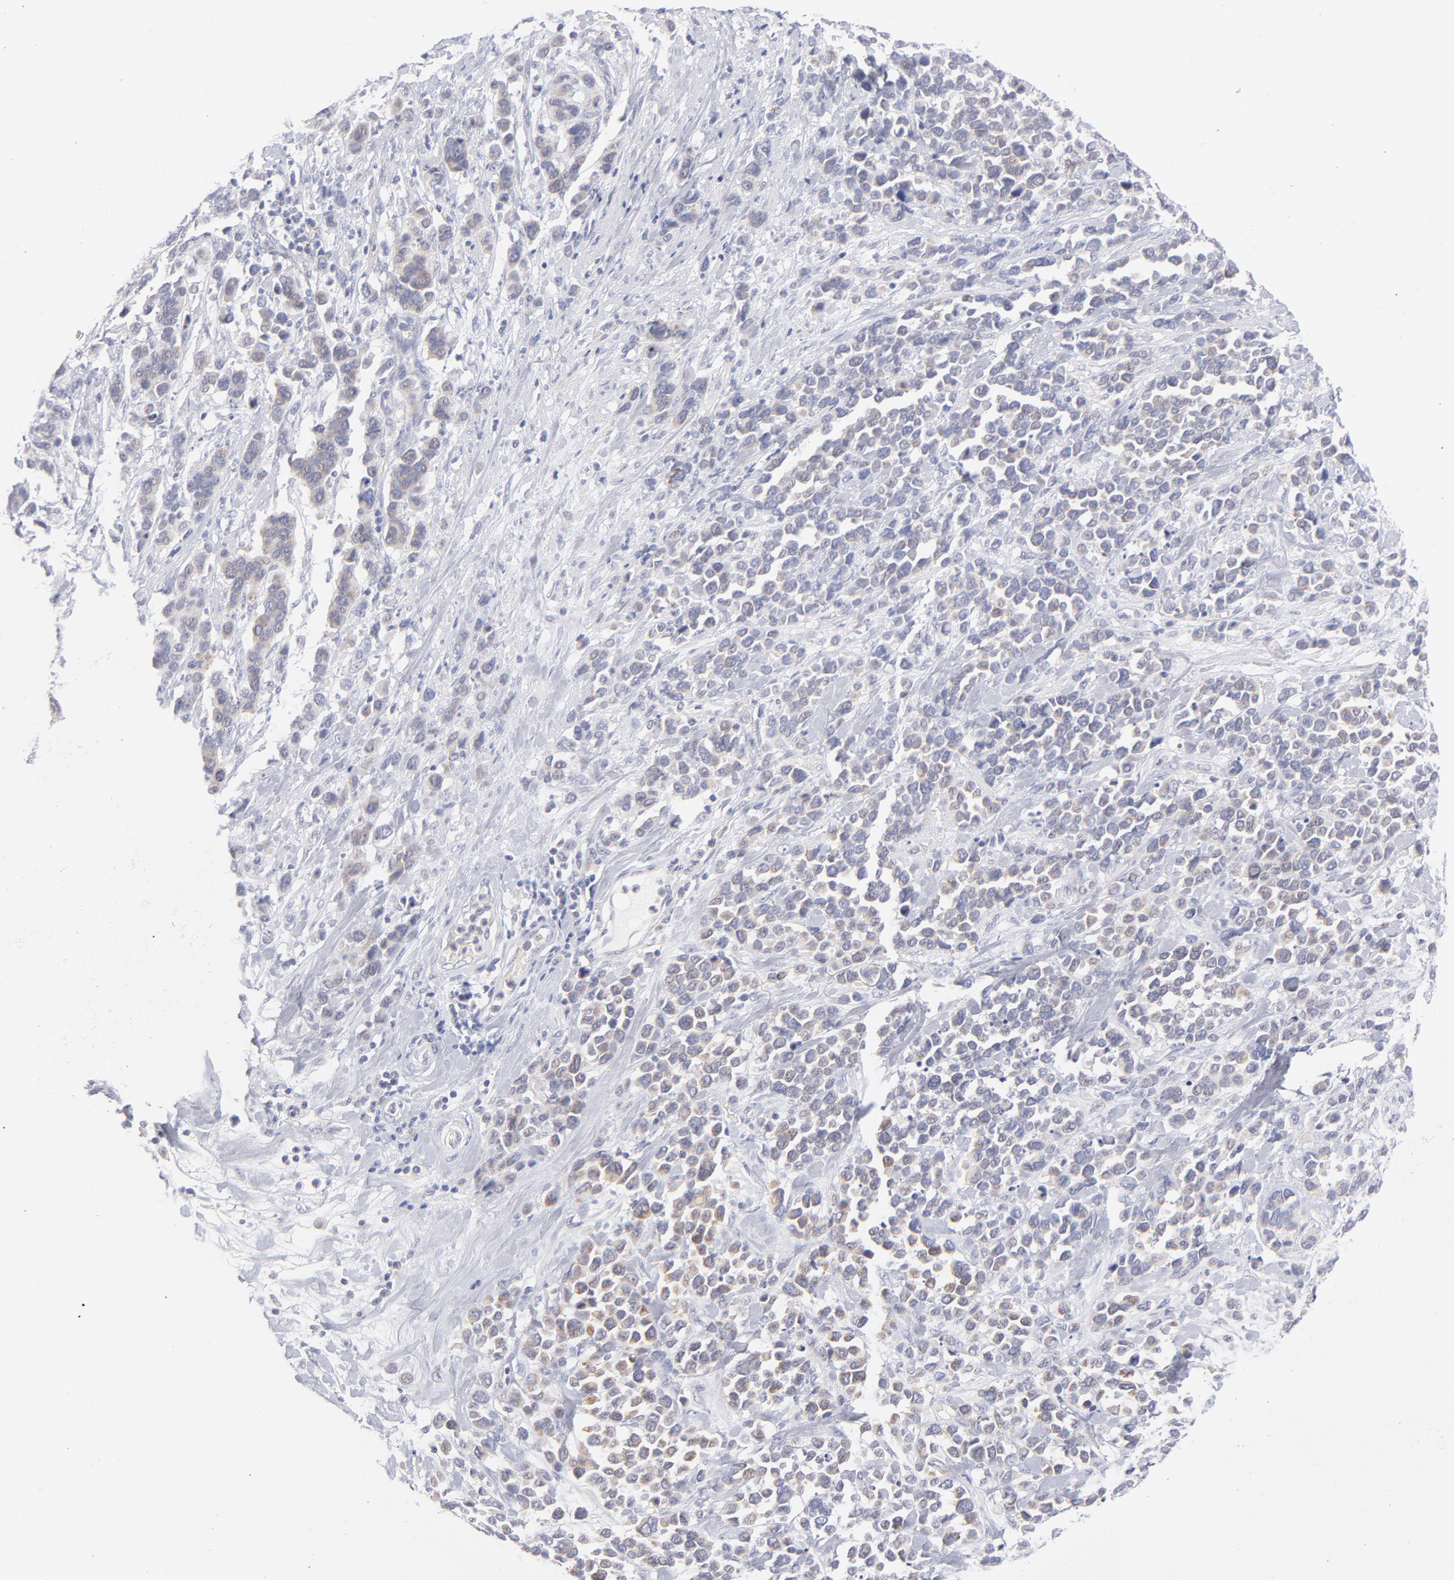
{"staining": {"intensity": "moderate", "quantity": "25%-75%", "location": "cytoplasmic/membranous"}, "tissue": "stomach cancer", "cell_type": "Tumor cells", "image_type": "cancer", "snomed": [{"axis": "morphology", "description": "Adenocarcinoma, NOS"}, {"axis": "topography", "description": "Stomach, upper"}], "caption": "The micrograph reveals immunohistochemical staining of stomach cancer (adenocarcinoma). There is moderate cytoplasmic/membranous staining is seen in approximately 25%-75% of tumor cells.", "gene": "MTHFD2", "patient": {"sex": "male", "age": 71}}